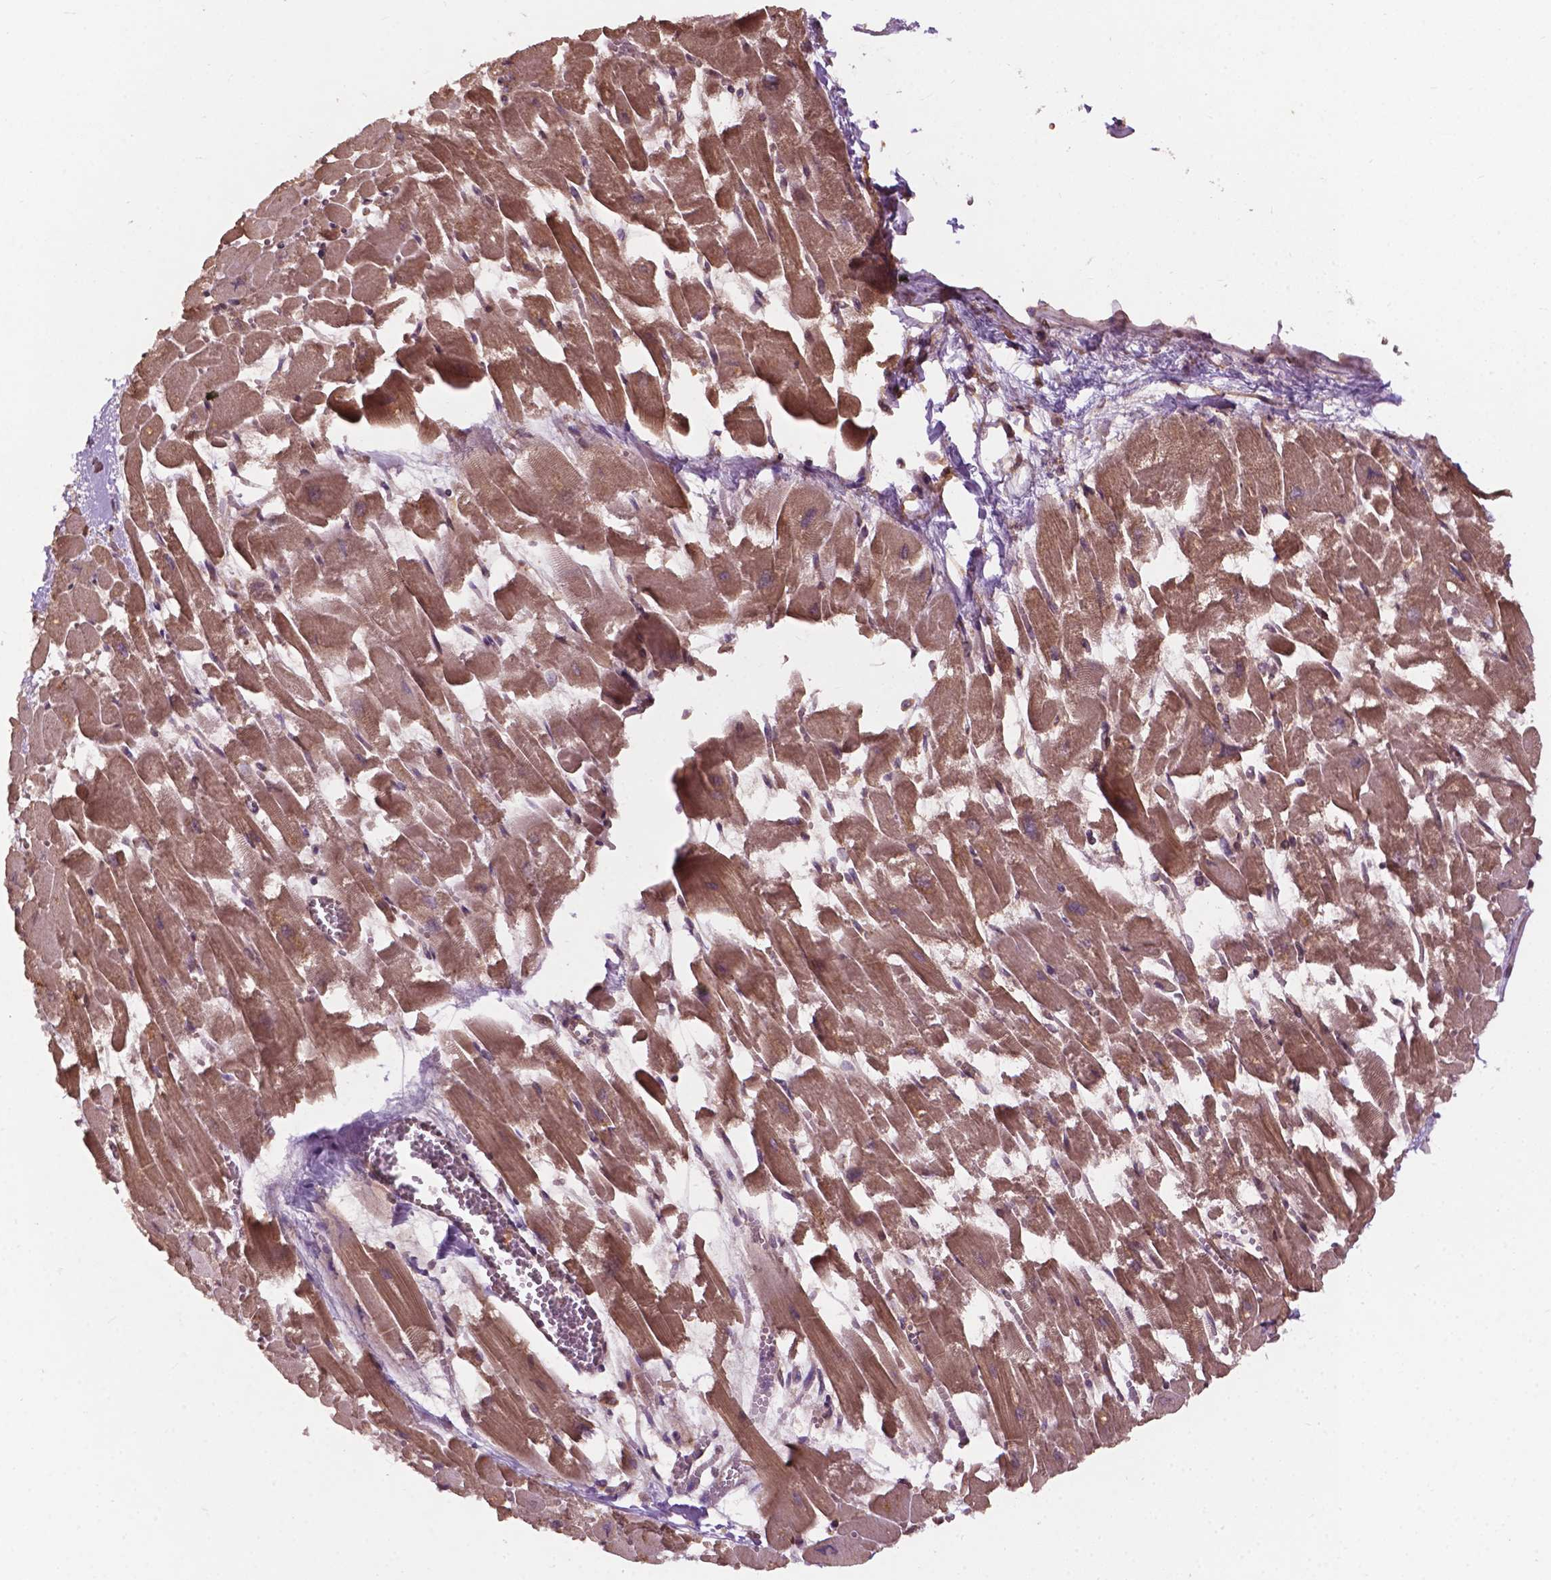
{"staining": {"intensity": "moderate", "quantity": "25%-75%", "location": "cytoplasmic/membranous"}, "tissue": "heart muscle", "cell_type": "Cardiomyocytes", "image_type": "normal", "snomed": [{"axis": "morphology", "description": "Normal tissue, NOS"}, {"axis": "topography", "description": "Heart"}], "caption": "Immunohistochemistry staining of unremarkable heart muscle, which displays medium levels of moderate cytoplasmic/membranous positivity in approximately 25%-75% of cardiomyocytes indicating moderate cytoplasmic/membranous protein staining. The staining was performed using DAB (3,3'-diaminobenzidine) (brown) for protein detection and nuclei were counterstained in hematoxylin (blue).", "gene": "CDC42BPA", "patient": {"sex": "female", "age": 52}}